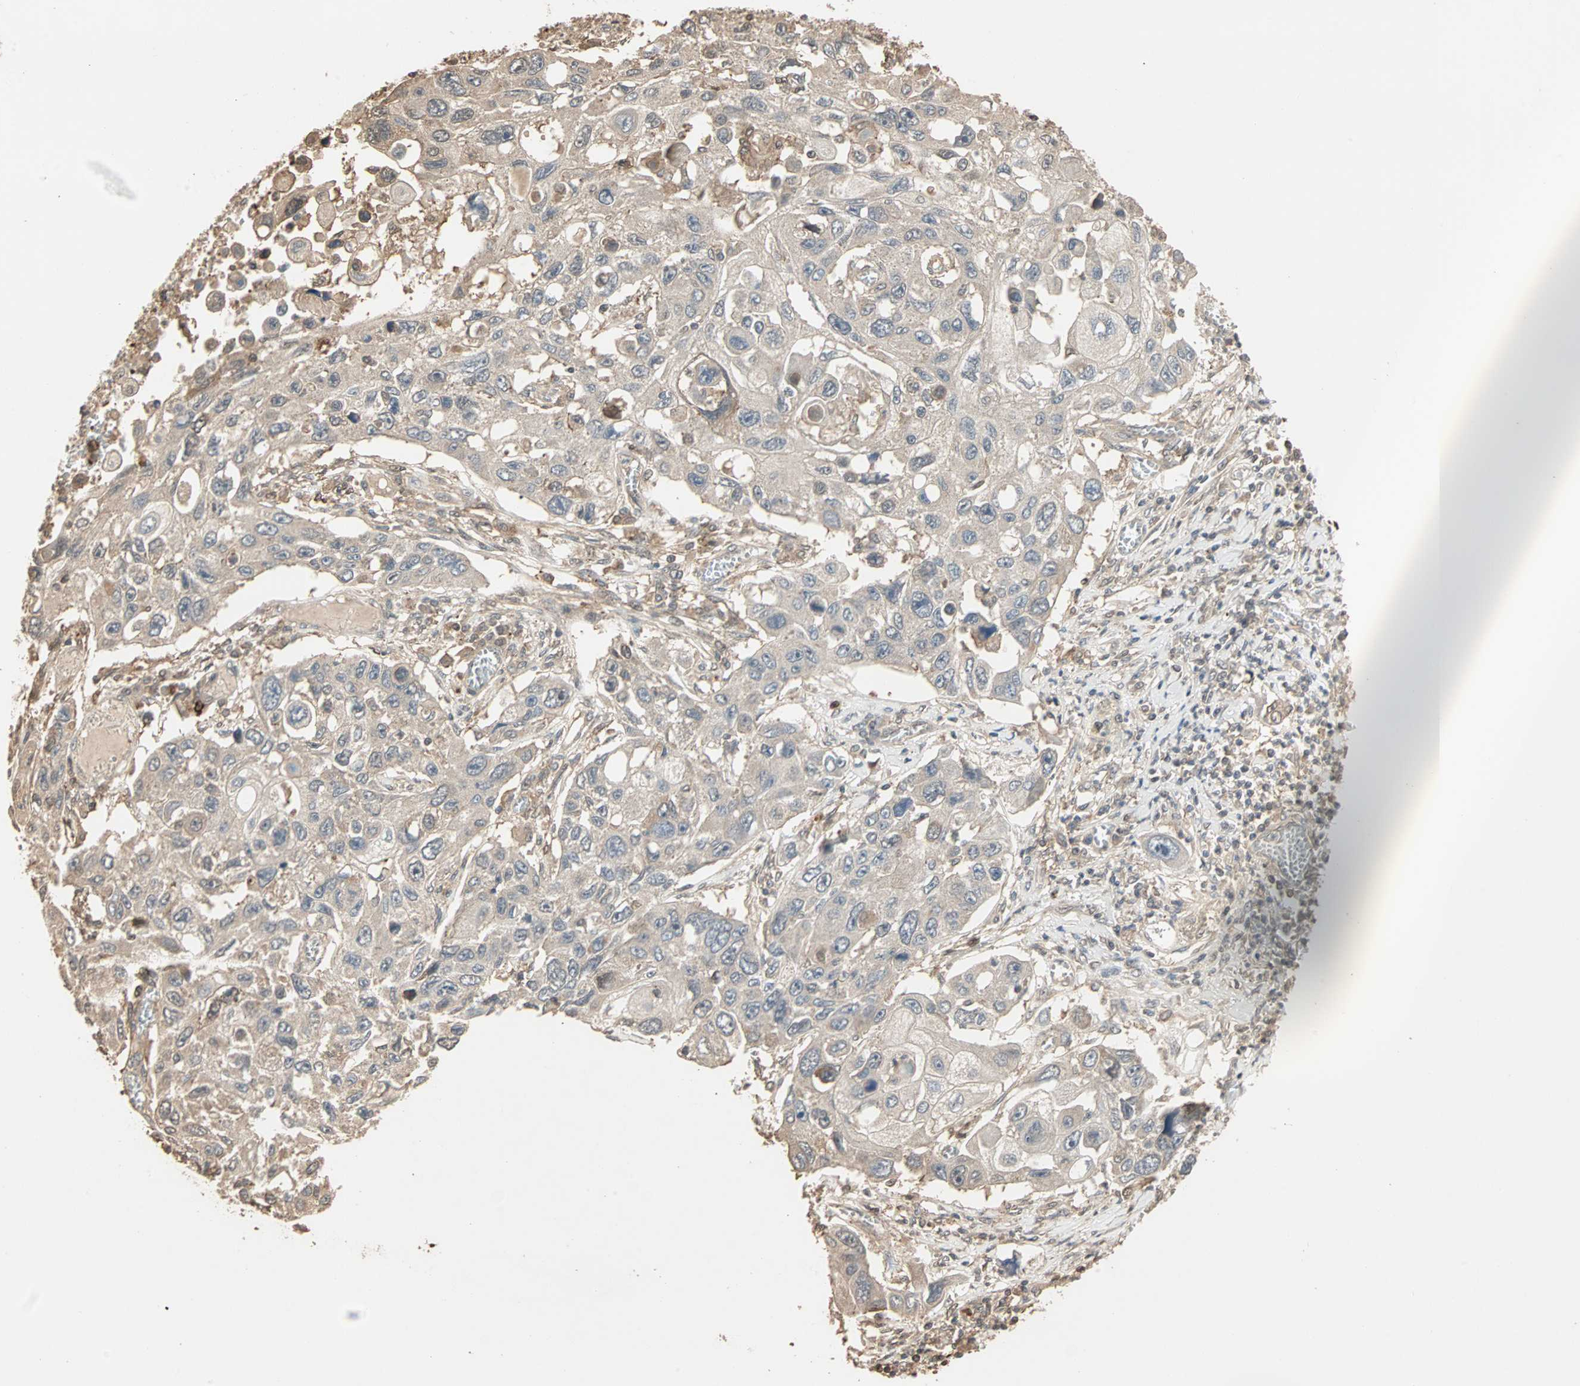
{"staining": {"intensity": "moderate", "quantity": ">75%", "location": "cytoplasmic/membranous"}, "tissue": "lung cancer", "cell_type": "Tumor cells", "image_type": "cancer", "snomed": [{"axis": "morphology", "description": "Squamous cell carcinoma, NOS"}, {"axis": "topography", "description": "Lung"}], "caption": "Protein staining of lung cancer (squamous cell carcinoma) tissue displays moderate cytoplasmic/membranous expression in about >75% of tumor cells.", "gene": "DRG2", "patient": {"sex": "male", "age": 71}}